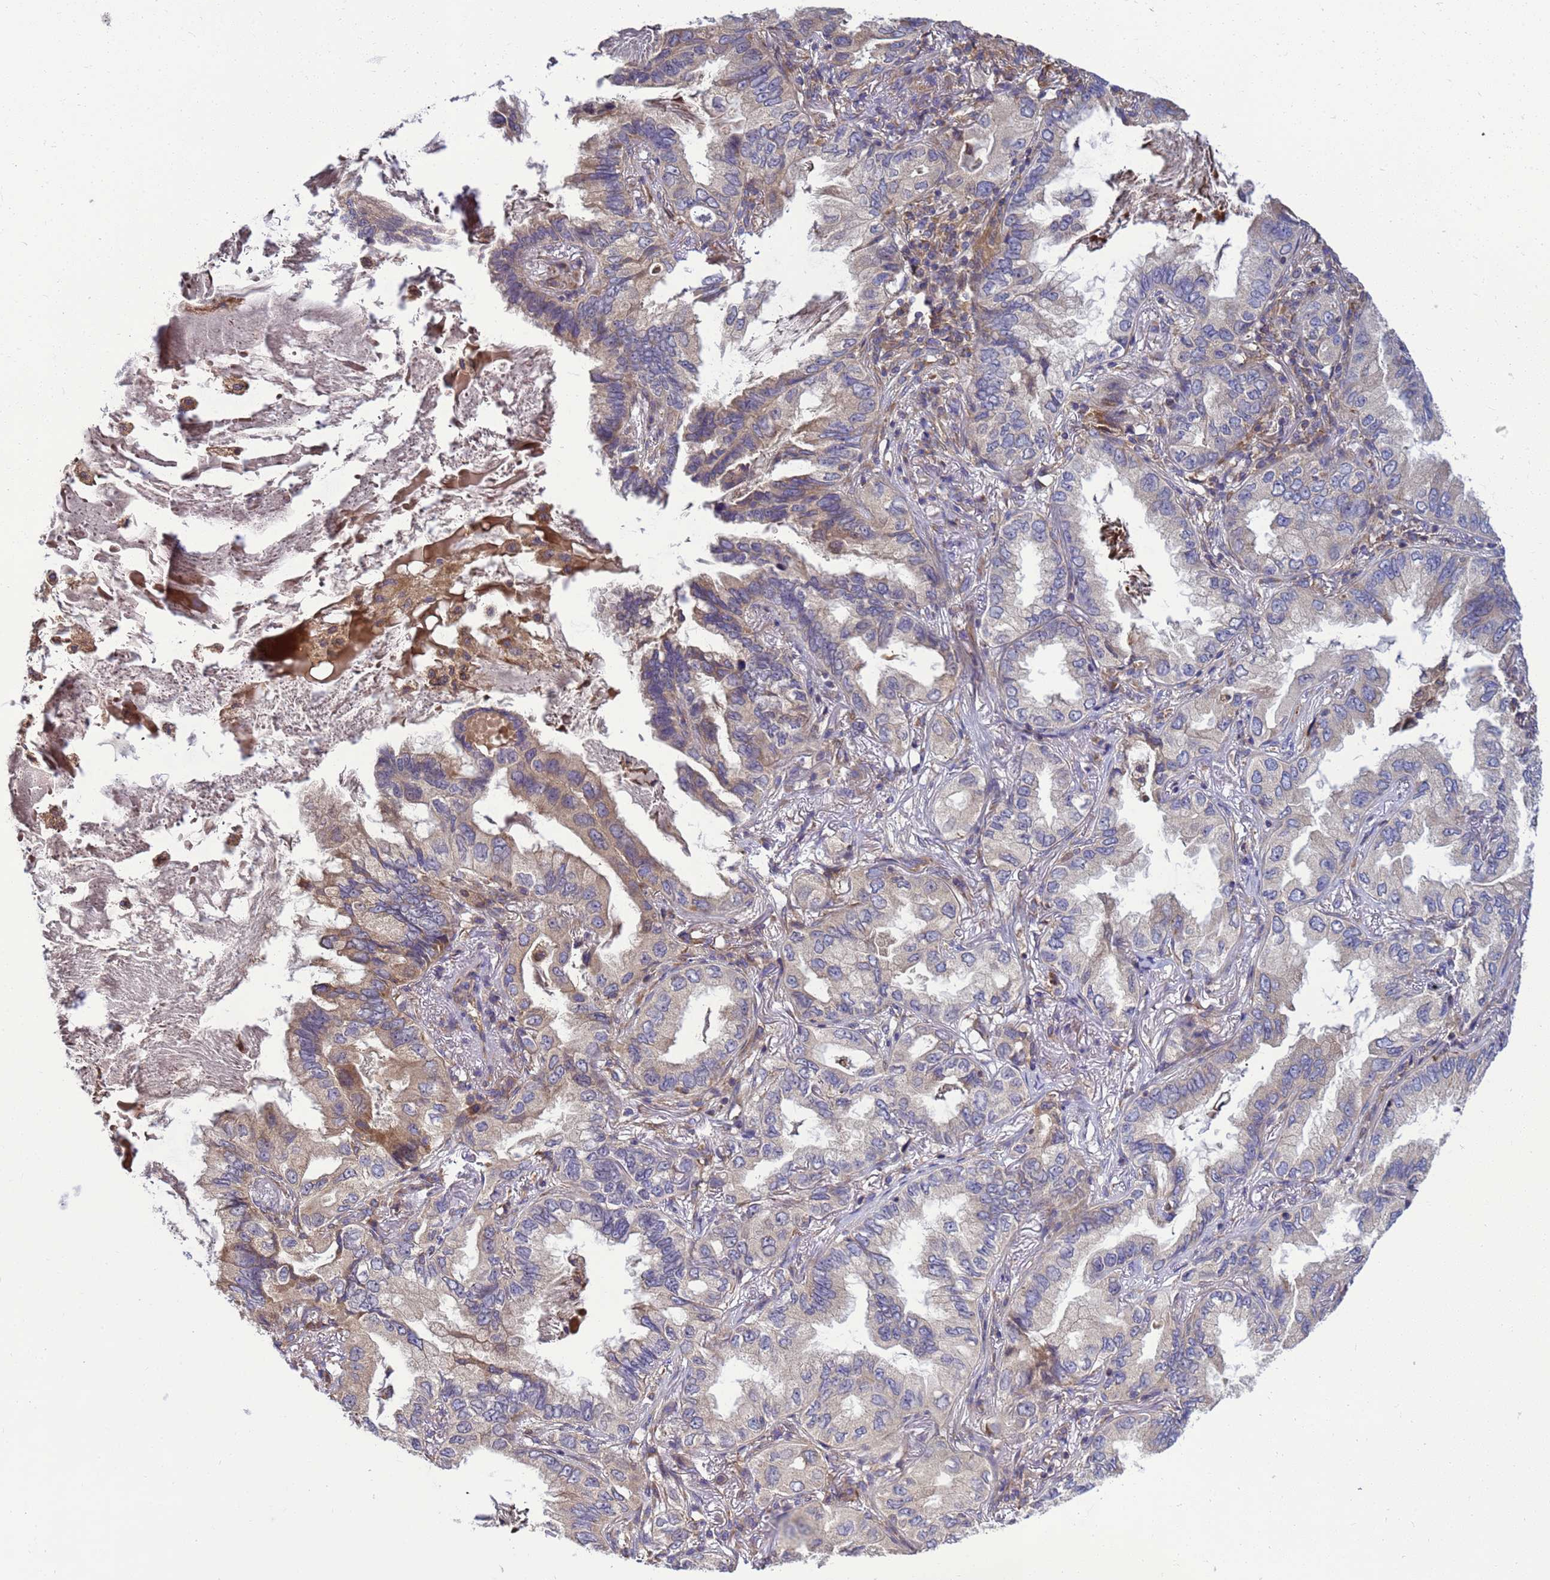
{"staining": {"intensity": "moderate", "quantity": "25%-75%", "location": "cytoplasmic/membranous"}, "tissue": "lung cancer", "cell_type": "Tumor cells", "image_type": "cancer", "snomed": [{"axis": "morphology", "description": "Adenocarcinoma, NOS"}, {"axis": "topography", "description": "Lung"}], "caption": "Lung cancer stained with DAB (3,3'-diaminobenzidine) IHC displays medium levels of moderate cytoplasmic/membranous expression in about 25%-75% of tumor cells.", "gene": "BECN1", "patient": {"sex": "female", "age": 69}}